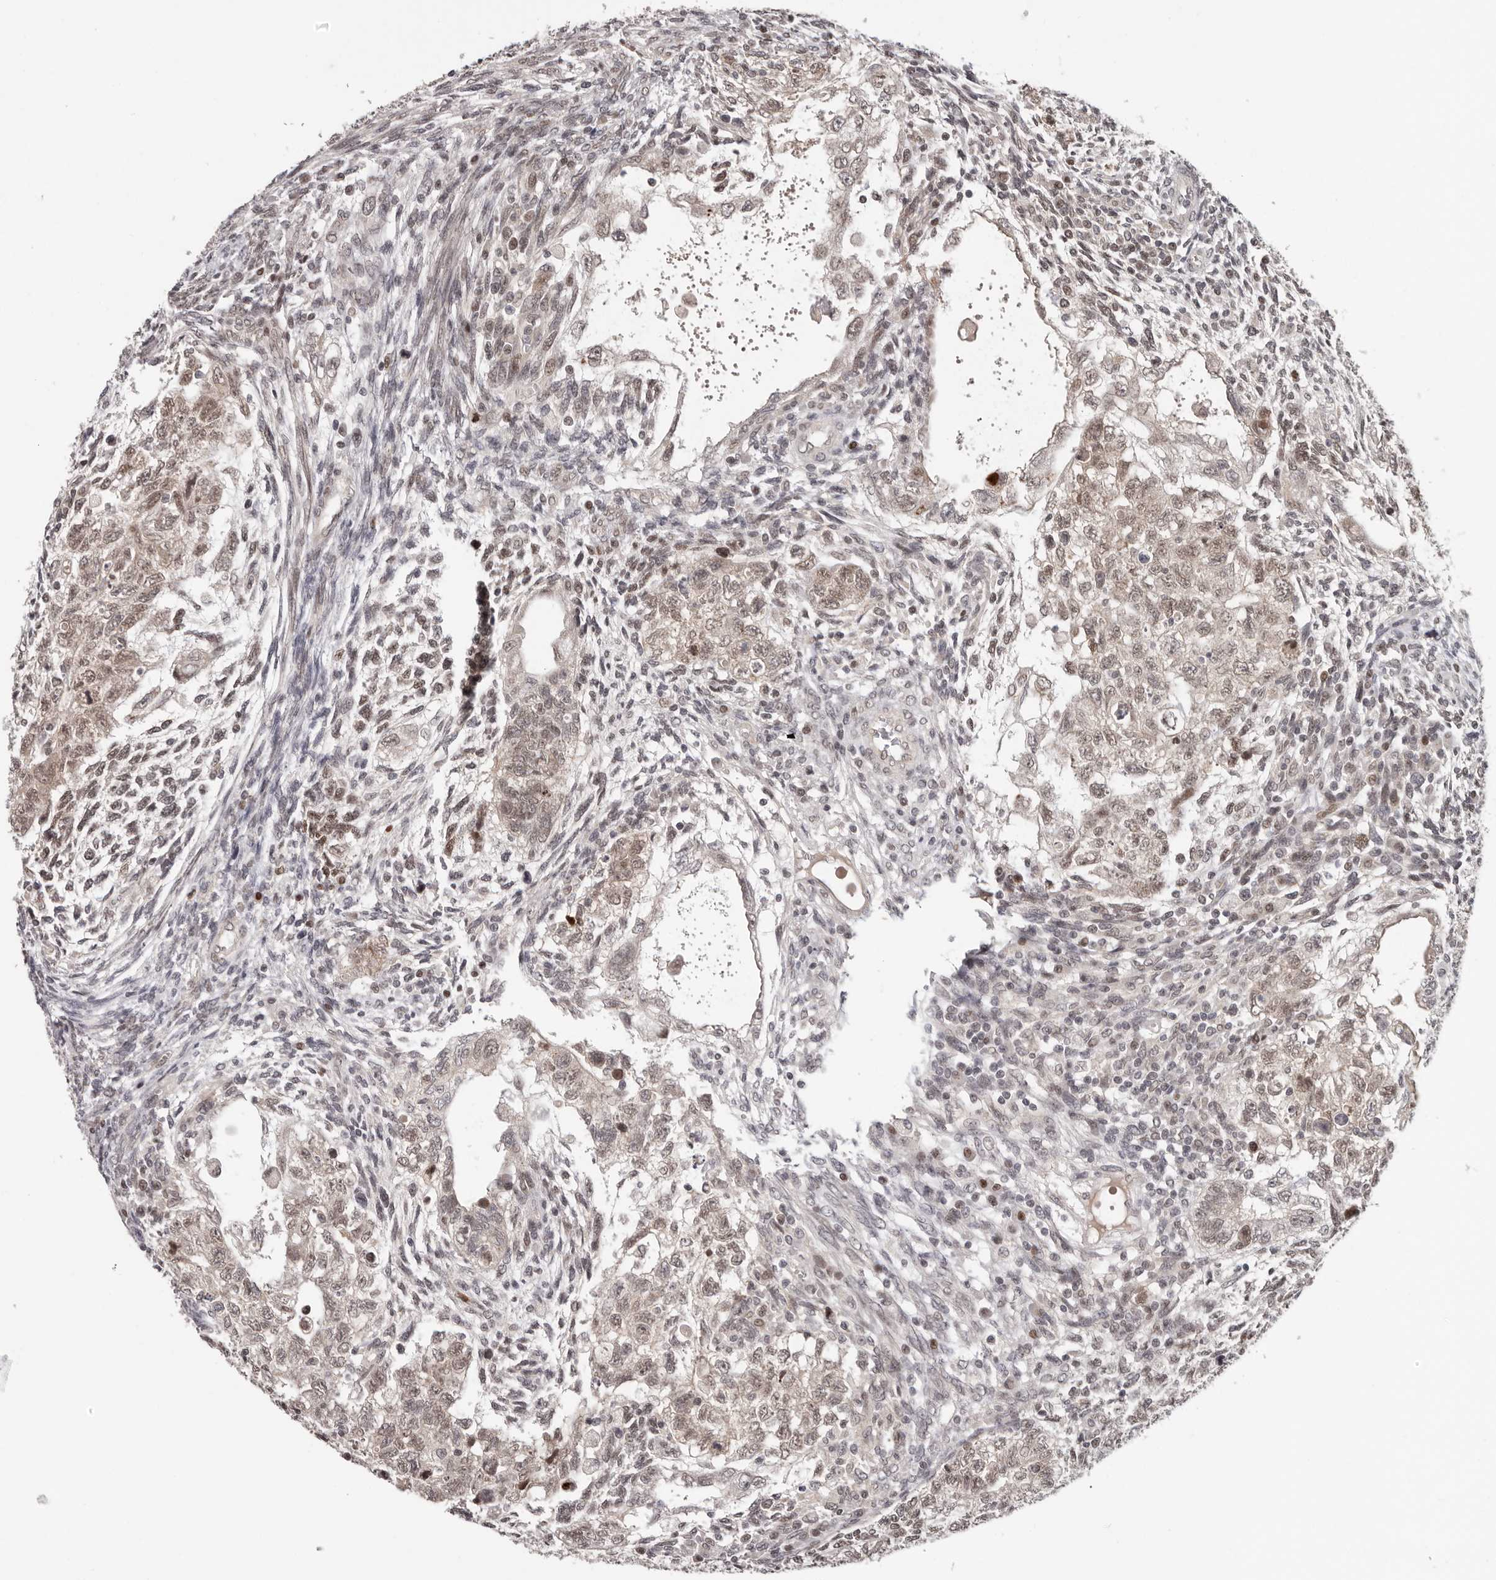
{"staining": {"intensity": "weak", "quantity": ">75%", "location": "cytoplasmic/membranous,nuclear"}, "tissue": "testis cancer", "cell_type": "Tumor cells", "image_type": "cancer", "snomed": [{"axis": "morphology", "description": "Carcinoma, Embryonal, NOS"}, {"axis": "topography", "description": "Testis"}], "caption": "This is a histology image of IHC staining of testis cancer (embryonal carcinoma), which shows weak staining in the cytoplasmic/membranous and nuclear of tumor cells.", "gene": "TBX5", "patient": {"sex": "male", "age": 37}}